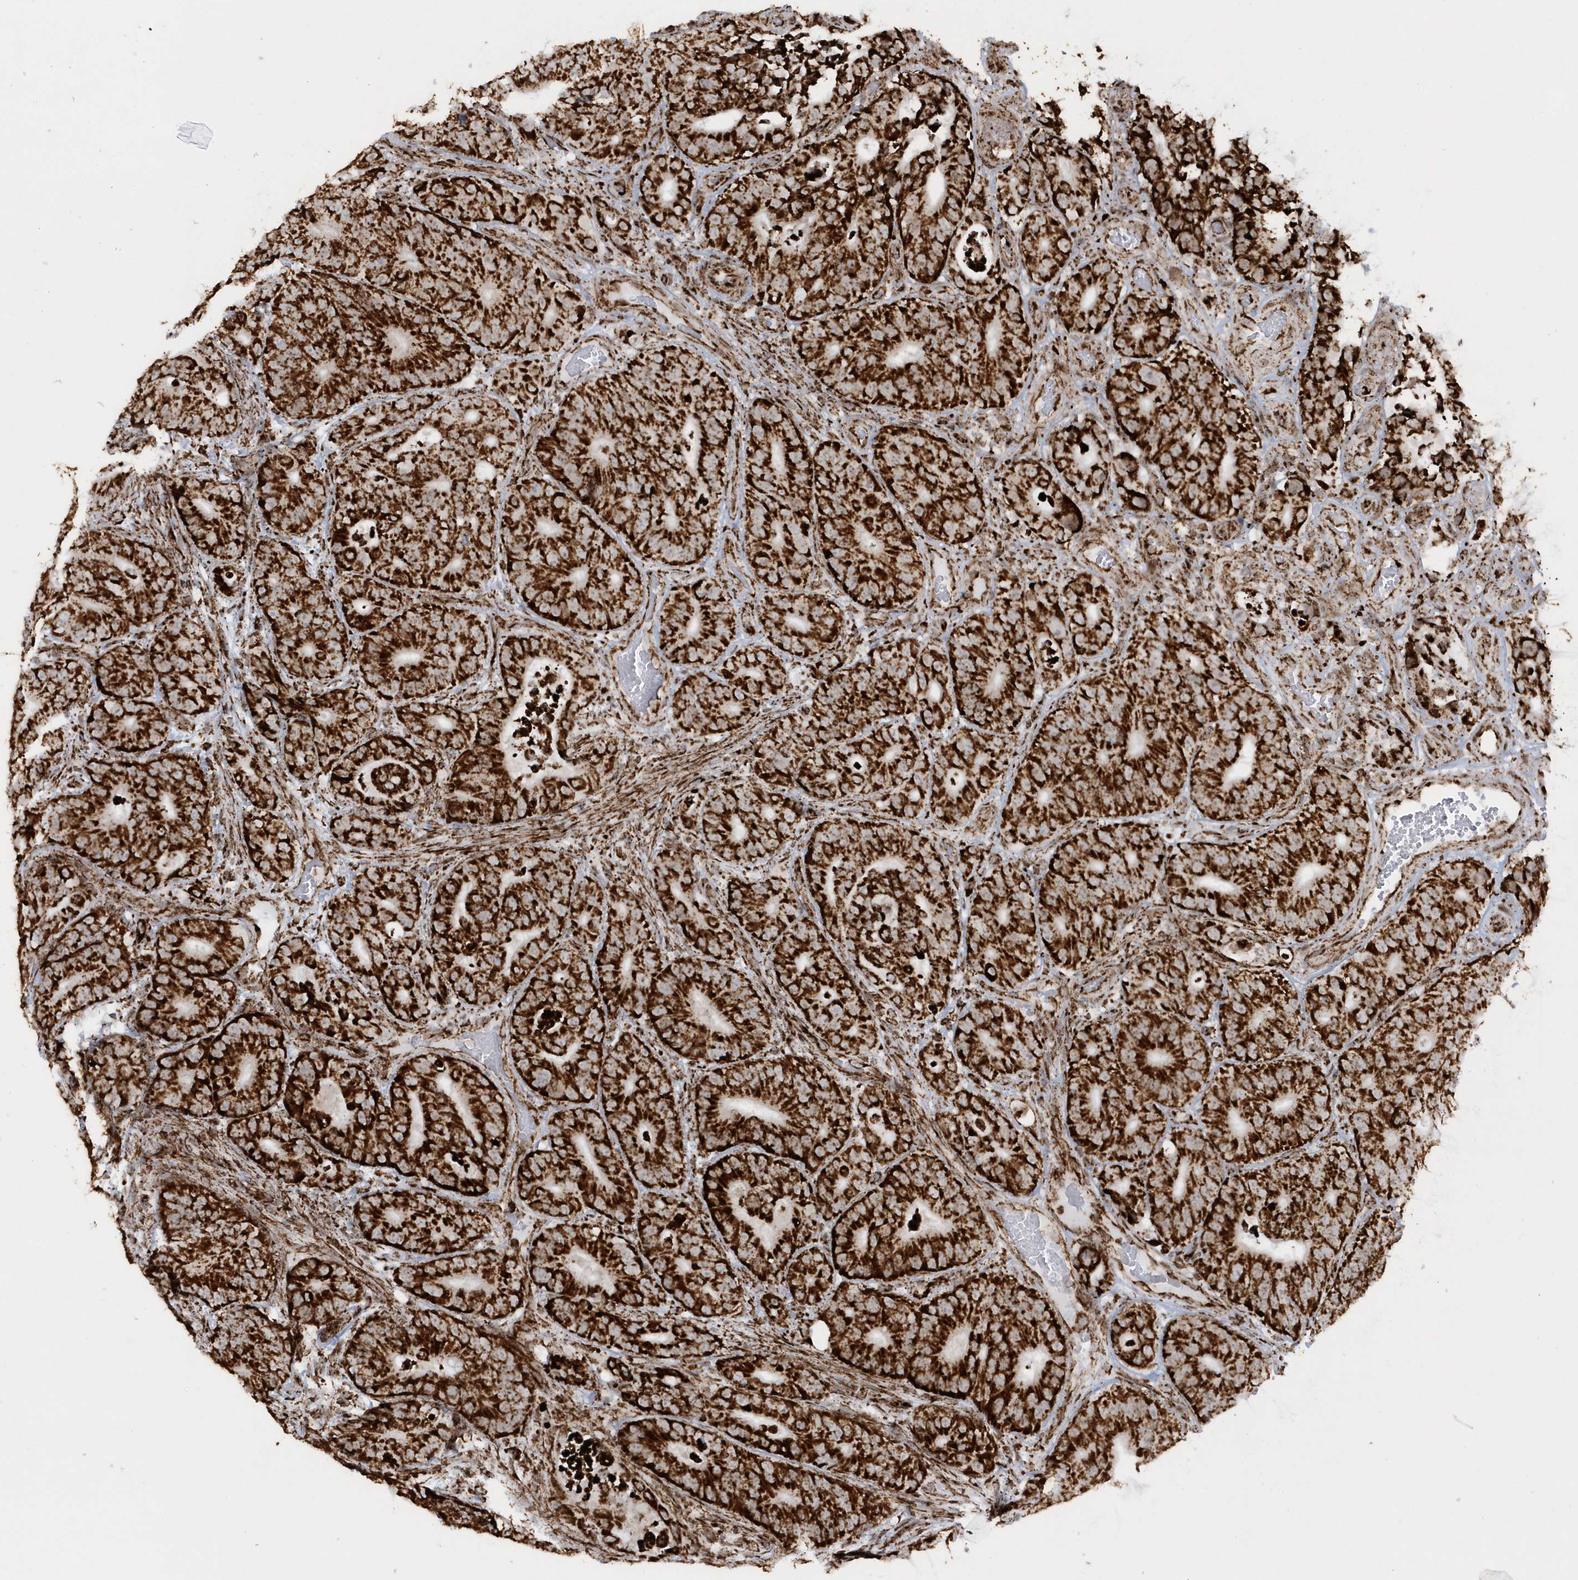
{"staining": {"intensity": "strong", "quantity": ">75%", "location": "cytoplasmic/membranous"}, "tissue": "colorectal cancer", "cell_type": "Tumor cells", "image_type": "cancer", "snomed": [{"axis": "morphology", "description": "Adenocarcinoma, NOS"}, {"axis": "topography", "description": "Colon"}], "caption": "Immunohistochemical staining of colorectal cancer shows strong cytoplasmic/membranous protein expression in about >75% of tumor cells.", "gene": "CRY2", "patient": {"sex": "male", "age": 83}}